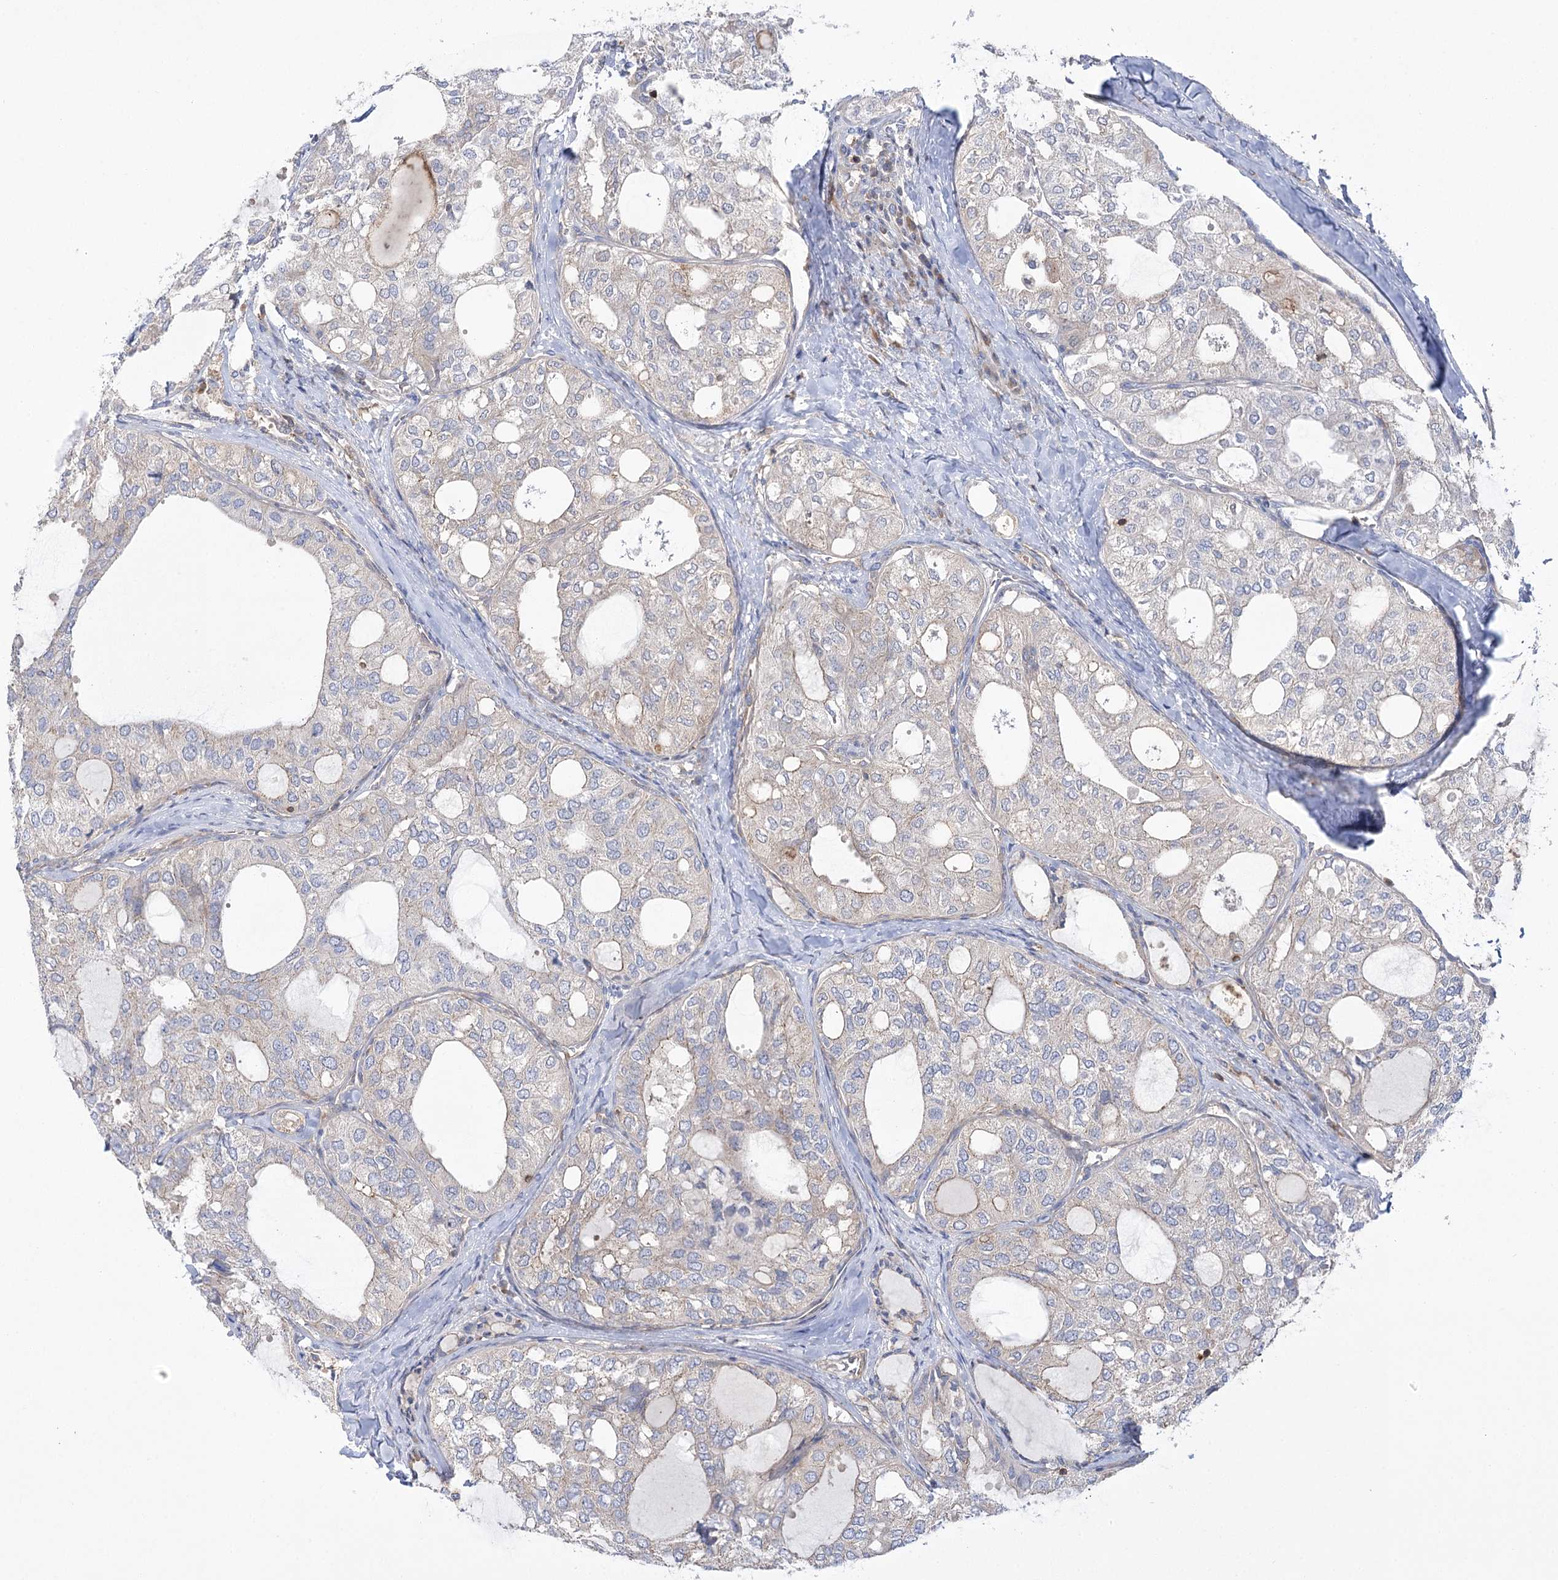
{"staining": {"intensity": "negative", "quantity": "none", "location": "none"}, "tissue": "thyroid cancer", "cell_type": "Tumor cells", "image_type": "cancer", "snomed": [{"axis": "morphology", "description": "Follicular adenoma carcinoma, NOS"}, {"axis": "topography", "description": "Thyroid gland"}], "caption": "A high-resolution image shows IHC staining of thyroid follicular adenoma carcinoma, which reveals no significant staining in tumor cells.", "gene": "VPS37B", "patient": {"sex": "male", "age": 75}}